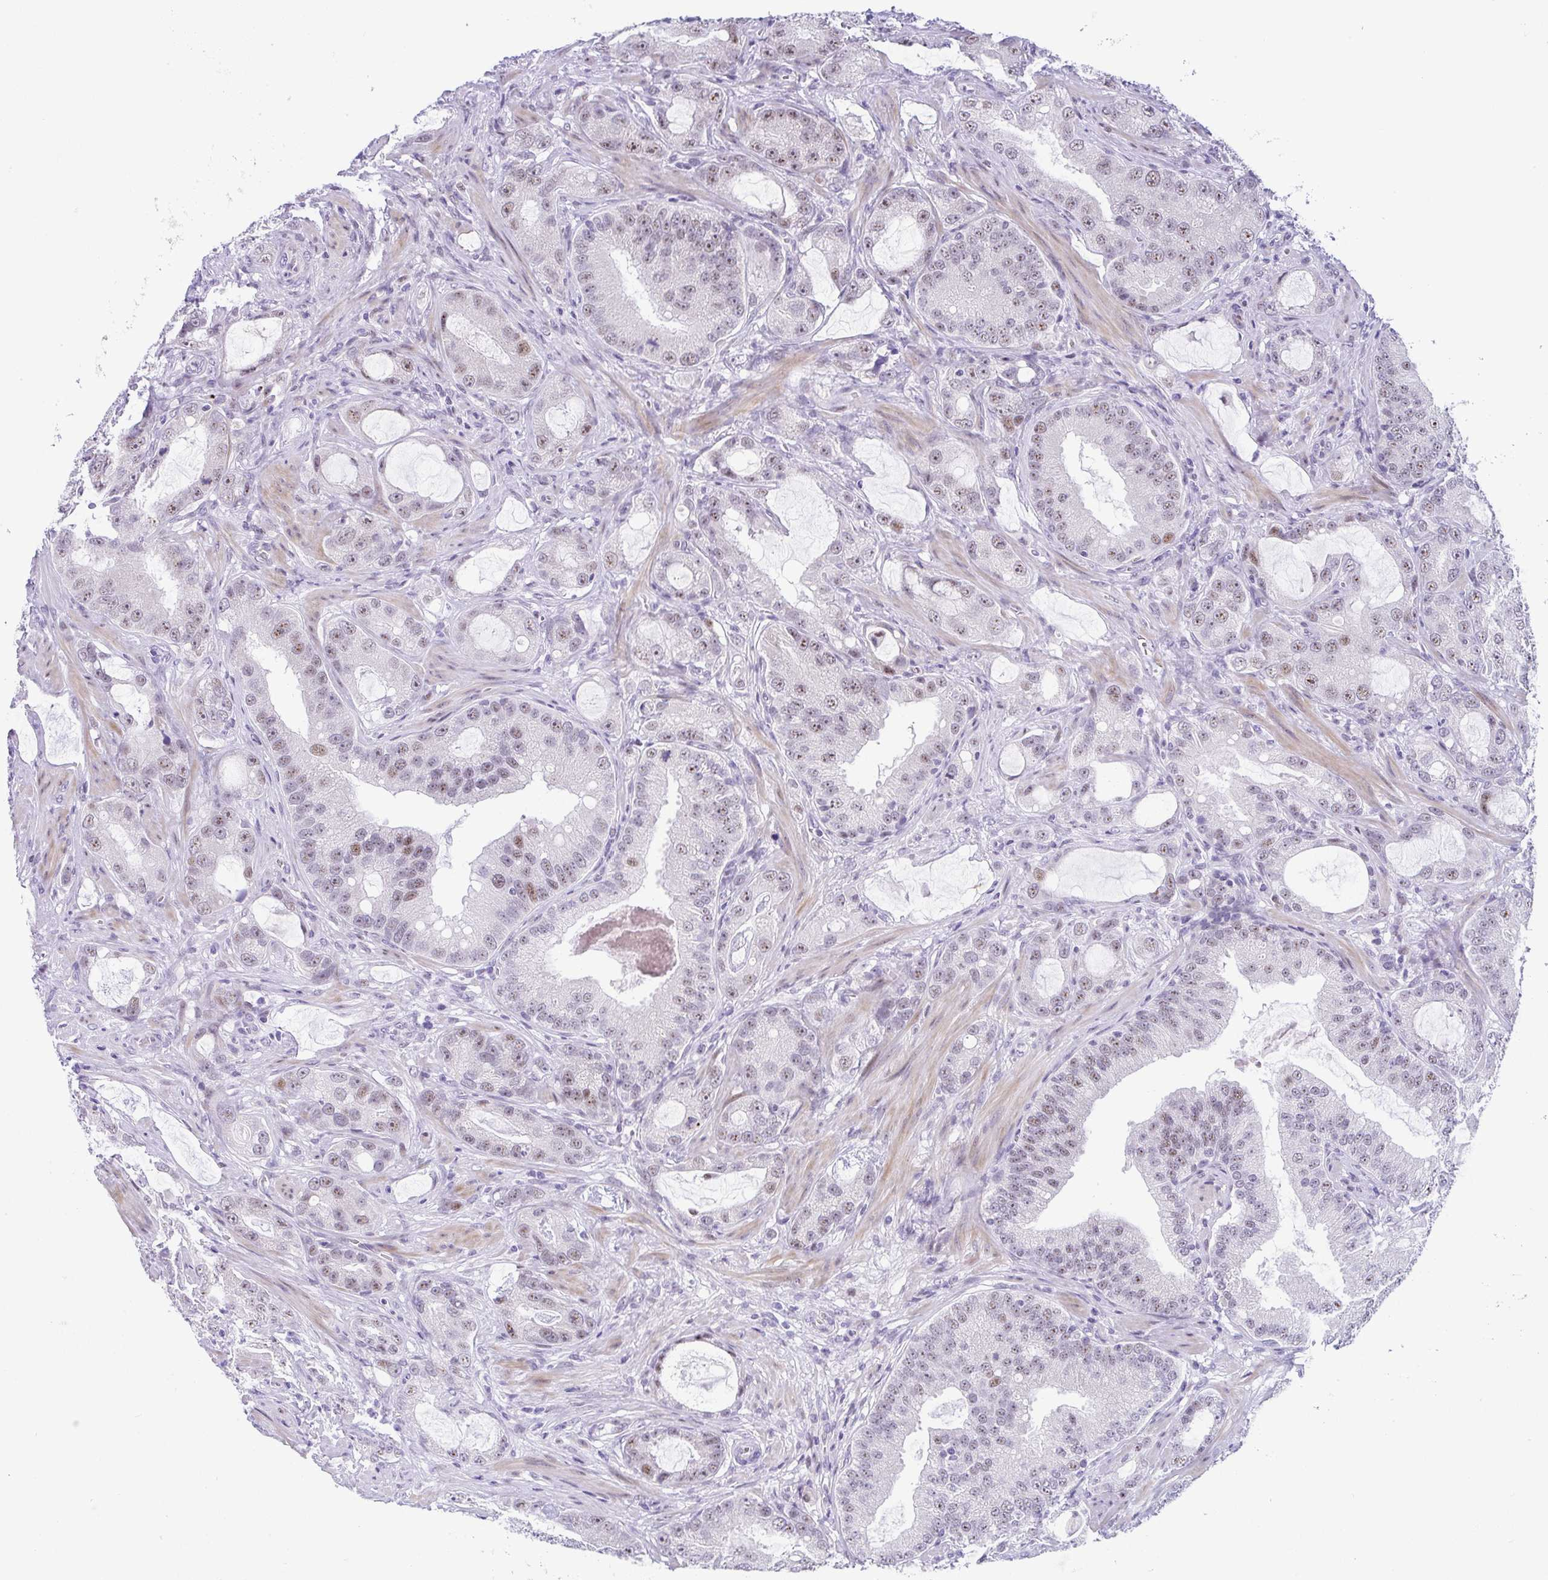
{"staining": {"intensity": "moderate", "quantity": "25%-75%", "location": "nuclear"}, "tissue": "prostate cancer", "cell_type": "Tumor cells", "image_type": "cancer", "snomed": [{"axis": "morphology", "description": "Adenocarcinoma, High grade"}, {"axis": "topography", "description": "Prostate"}], "caption": "Tumor cells reveal medium levels of moderate nuclear staining in about 25%-75% of cells in human prostate cancer (adenocarcinoma (high-grade)).", "gene": "NR1D2", "patient": {"sex": "male", "age": 65}}